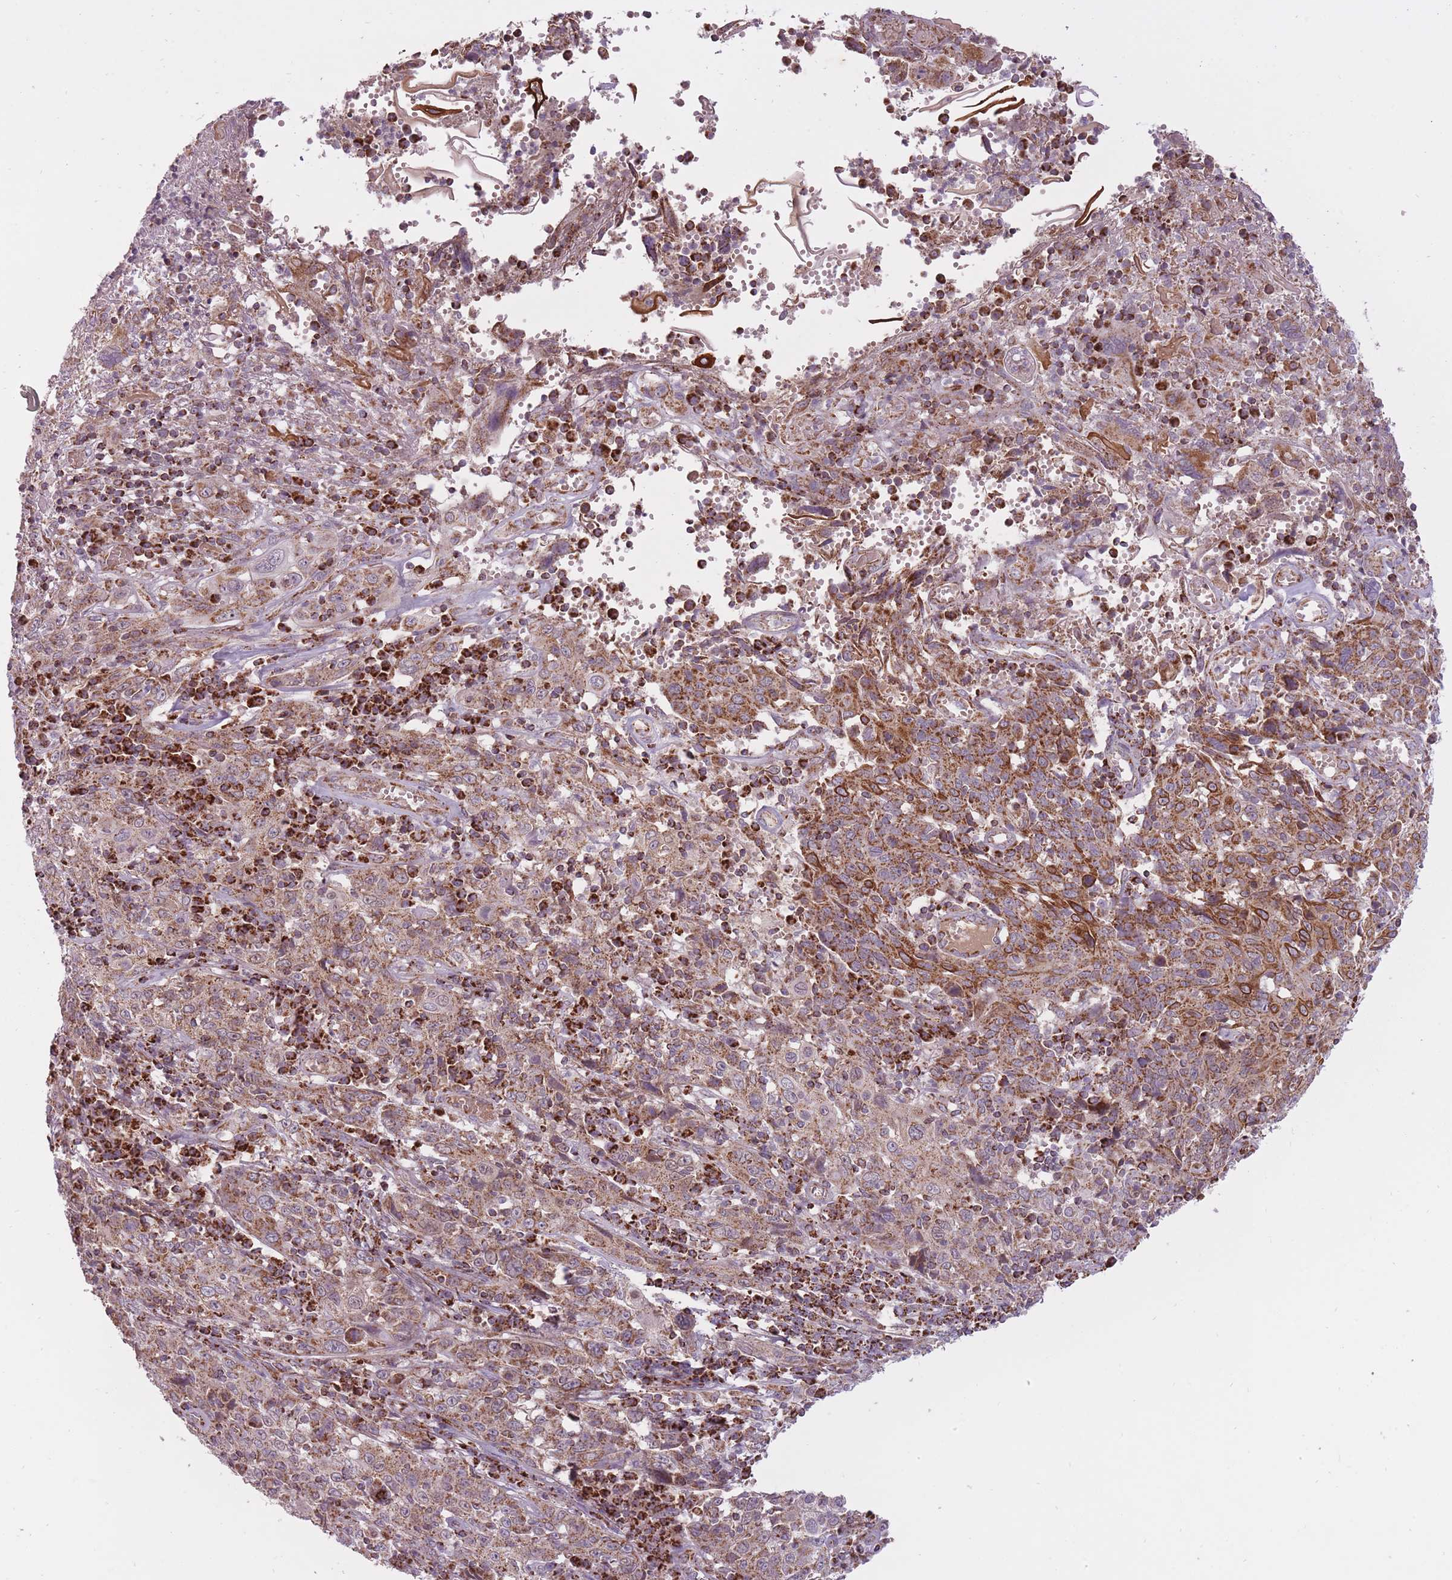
{"staining": {"intensity": "moderate", "quantity": ">75%", "location": "cytoplasmic/membranous"}, "tissue": "cervical cancer", "cell_type": "Tumor cells", "image_type": "cancer", "snomed": [{"axis": "morphology", "description": "Squamous cell carcinoma, NOS"}, {"axis": "topography", "description": "Cervix"}], "caption": "Immunohistochemistry (IHC) histopathology image of neoplastic tissue: cervical squamous cell carcinoma stained using immunohistochemistry displays medium levels of moderate protein expression localized specifically in the cytoplasmic/membranous of tumor cells, appearing as a cytoplasmic/membranous brown color.", "gene": "LIN7C", "patient": {"sex": "female", "age": 46}}